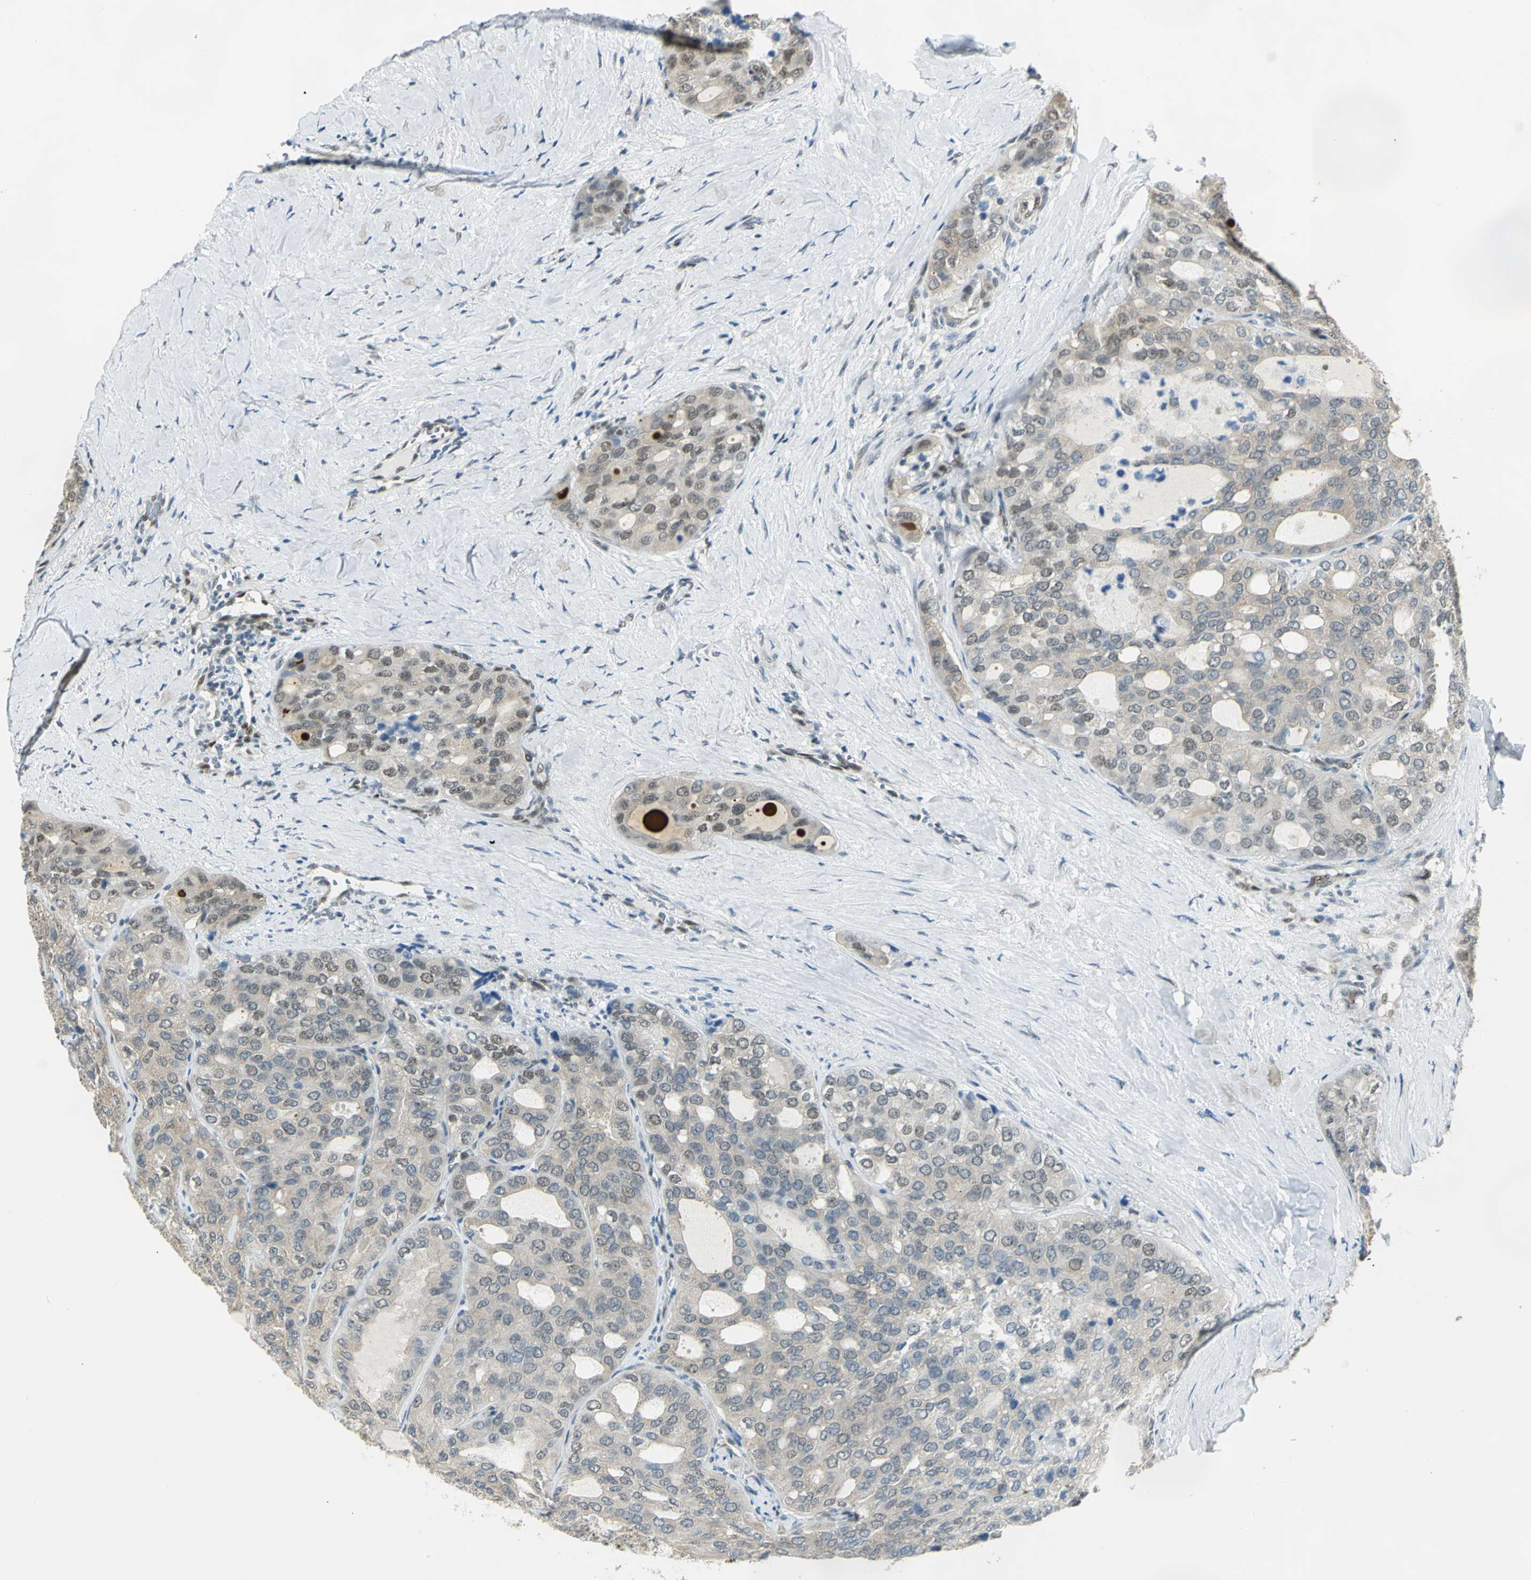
{"staining": {"intensity": "negative", "quantity": "none", "location": "none"}, "tissue": "thyroid cancer", "cell_type": "Tumor cells", "image_type": "cancer", "snomed": [{"axis": "morphology", "description": "Follicular adenoma carcinoma, NOS"}, {"axis": "topography", "description": "Thyroid gland"}], "caption": "Tumor cells are negative for brown protein staining in follicular adenoma carcinoma (thyroid). (DAB (3,3'-diaminobenzidine) immunohistochemistry, high magnification).", "gene": "DDX5", "patient": {"sex": "male", "age": 75}}